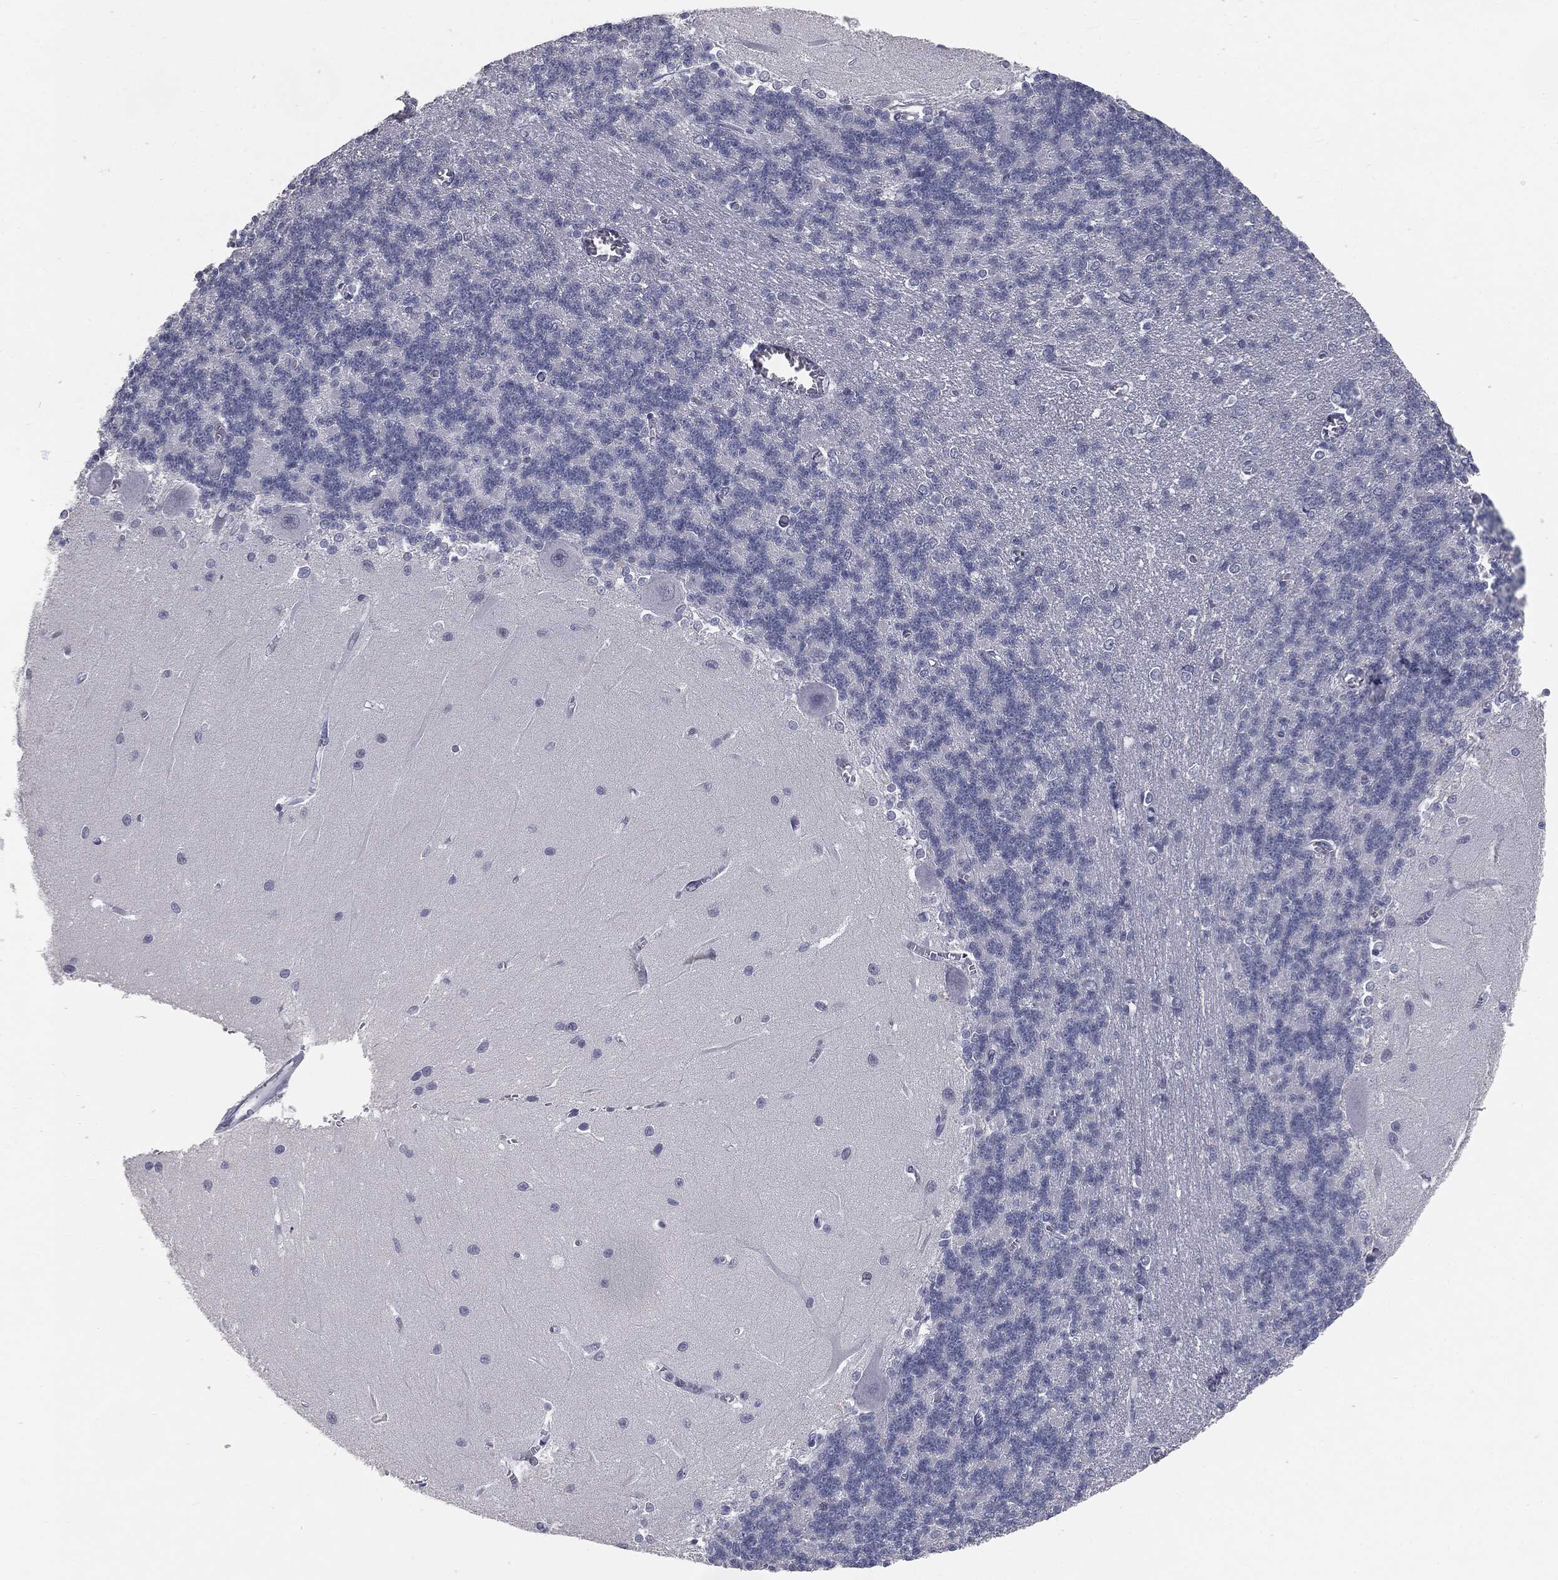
{"staining": {"intensity": "negative", "quantity": "none", "location": "none"}, "tissue": "cerebellum", "cell_type": "Cells in granular layer", "image_type": "normal", "snomed": [{"axis": "morphology", "description": "Normal tissue, NOS"}, {"axis": "topography", "description": "Cerebellum"}], "caption": "Immunohistochemistry (IHC) of normal cerebellum exhibits no staining in cells in granular layer.", "gene": "PRAME", "patient": {"sex": "male", "age": 37}}